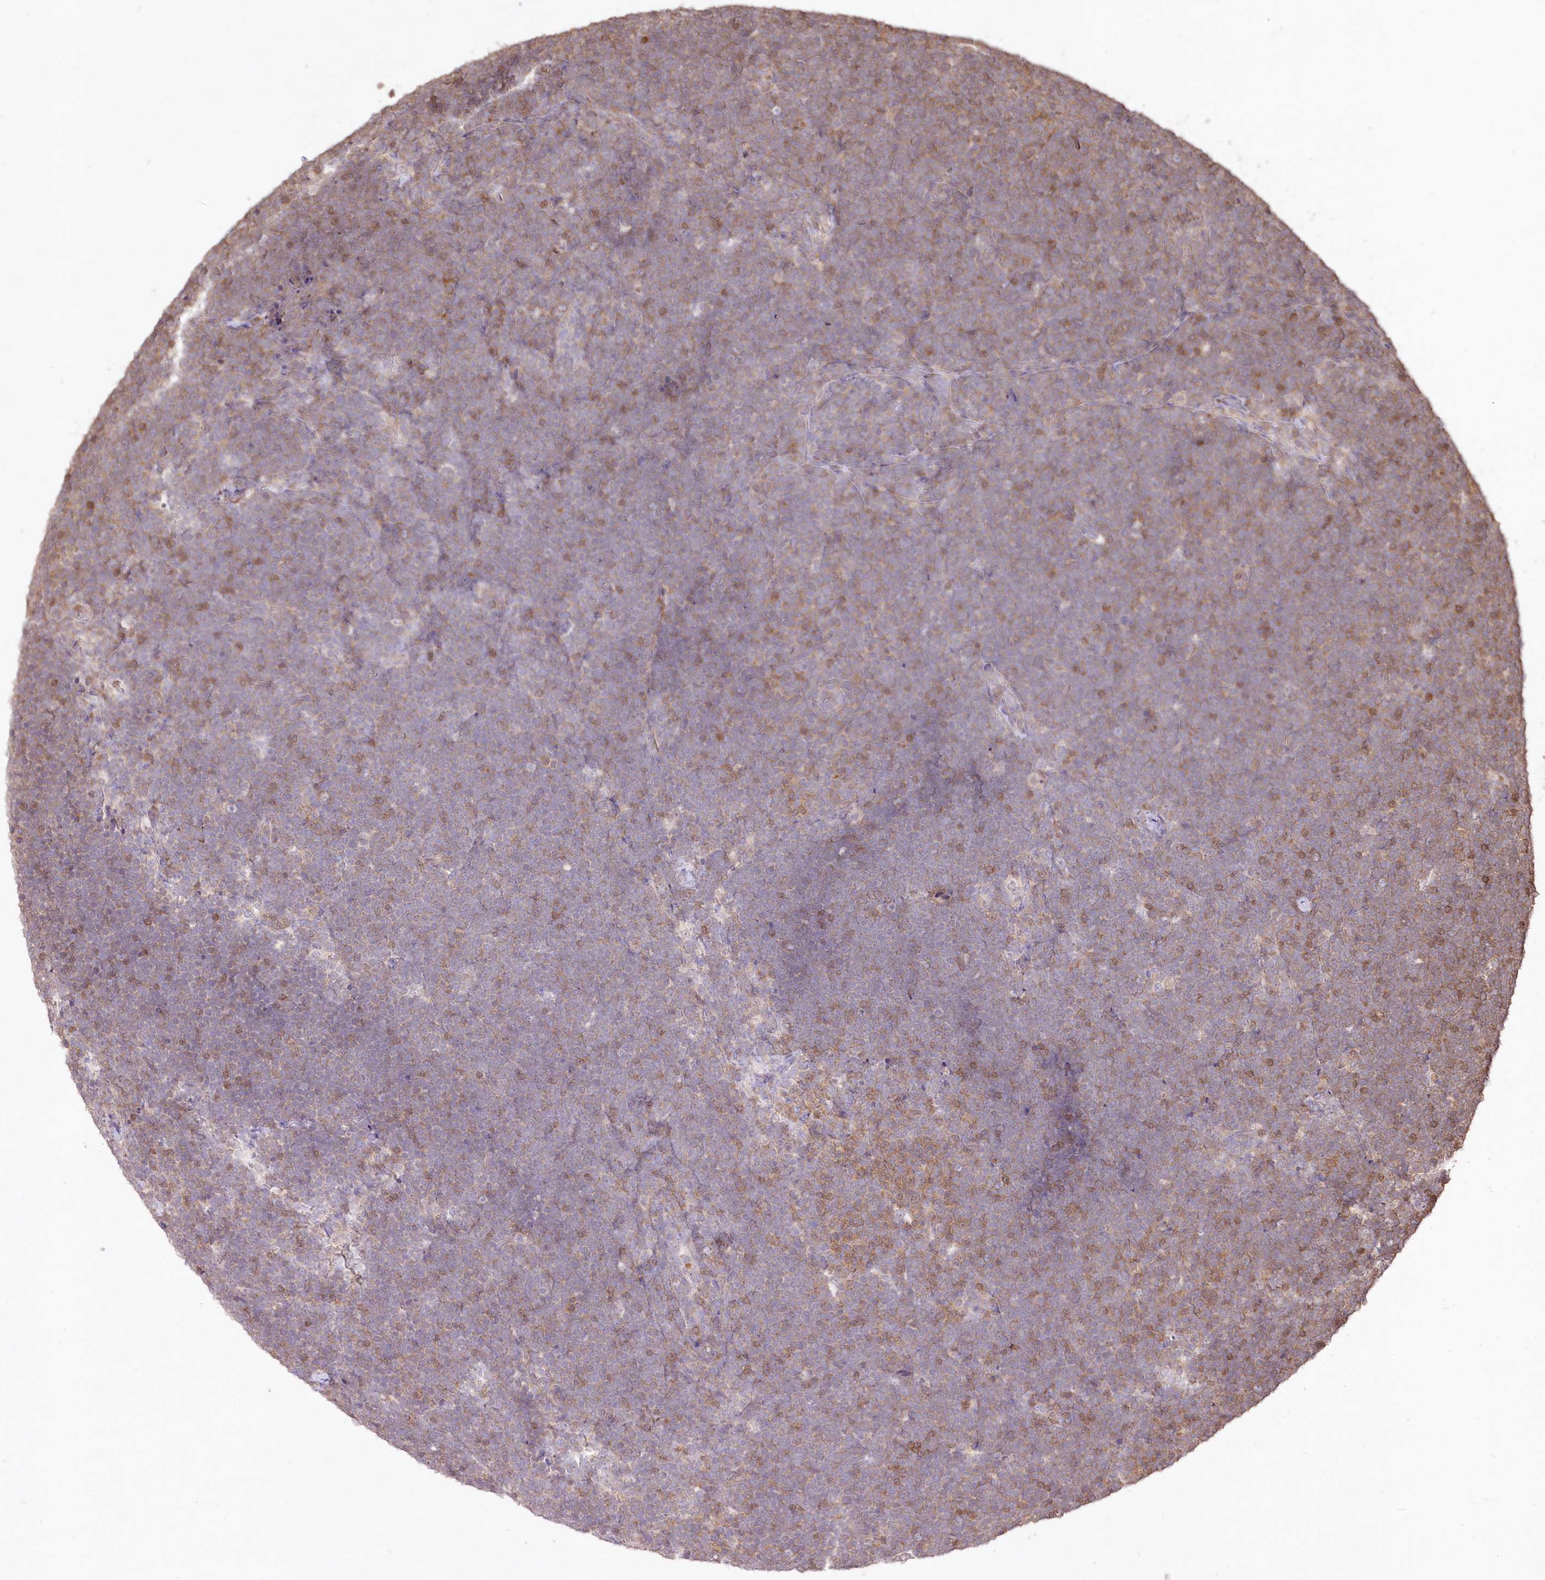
{"staining": {"intensity": "weak", "quantity": "<25%", "location": "nuclear"}, "tissue": "lymphoma", "cell_type": "Tumor cells", "image_type": "cancer", "snomed": [{"axis": "morphology", "description": "Malignant lymphoma, non-Hodgkin's type, High grade"}, {"axis": "topography", "description": "Lymph node"}], "caption": "The immunohistochemistry (IHC) micrograph has no significant staining in tumor cells of lymphoma tissue.", "gene": "STK17B", "patient": {"sex": "male", "age": 13}}